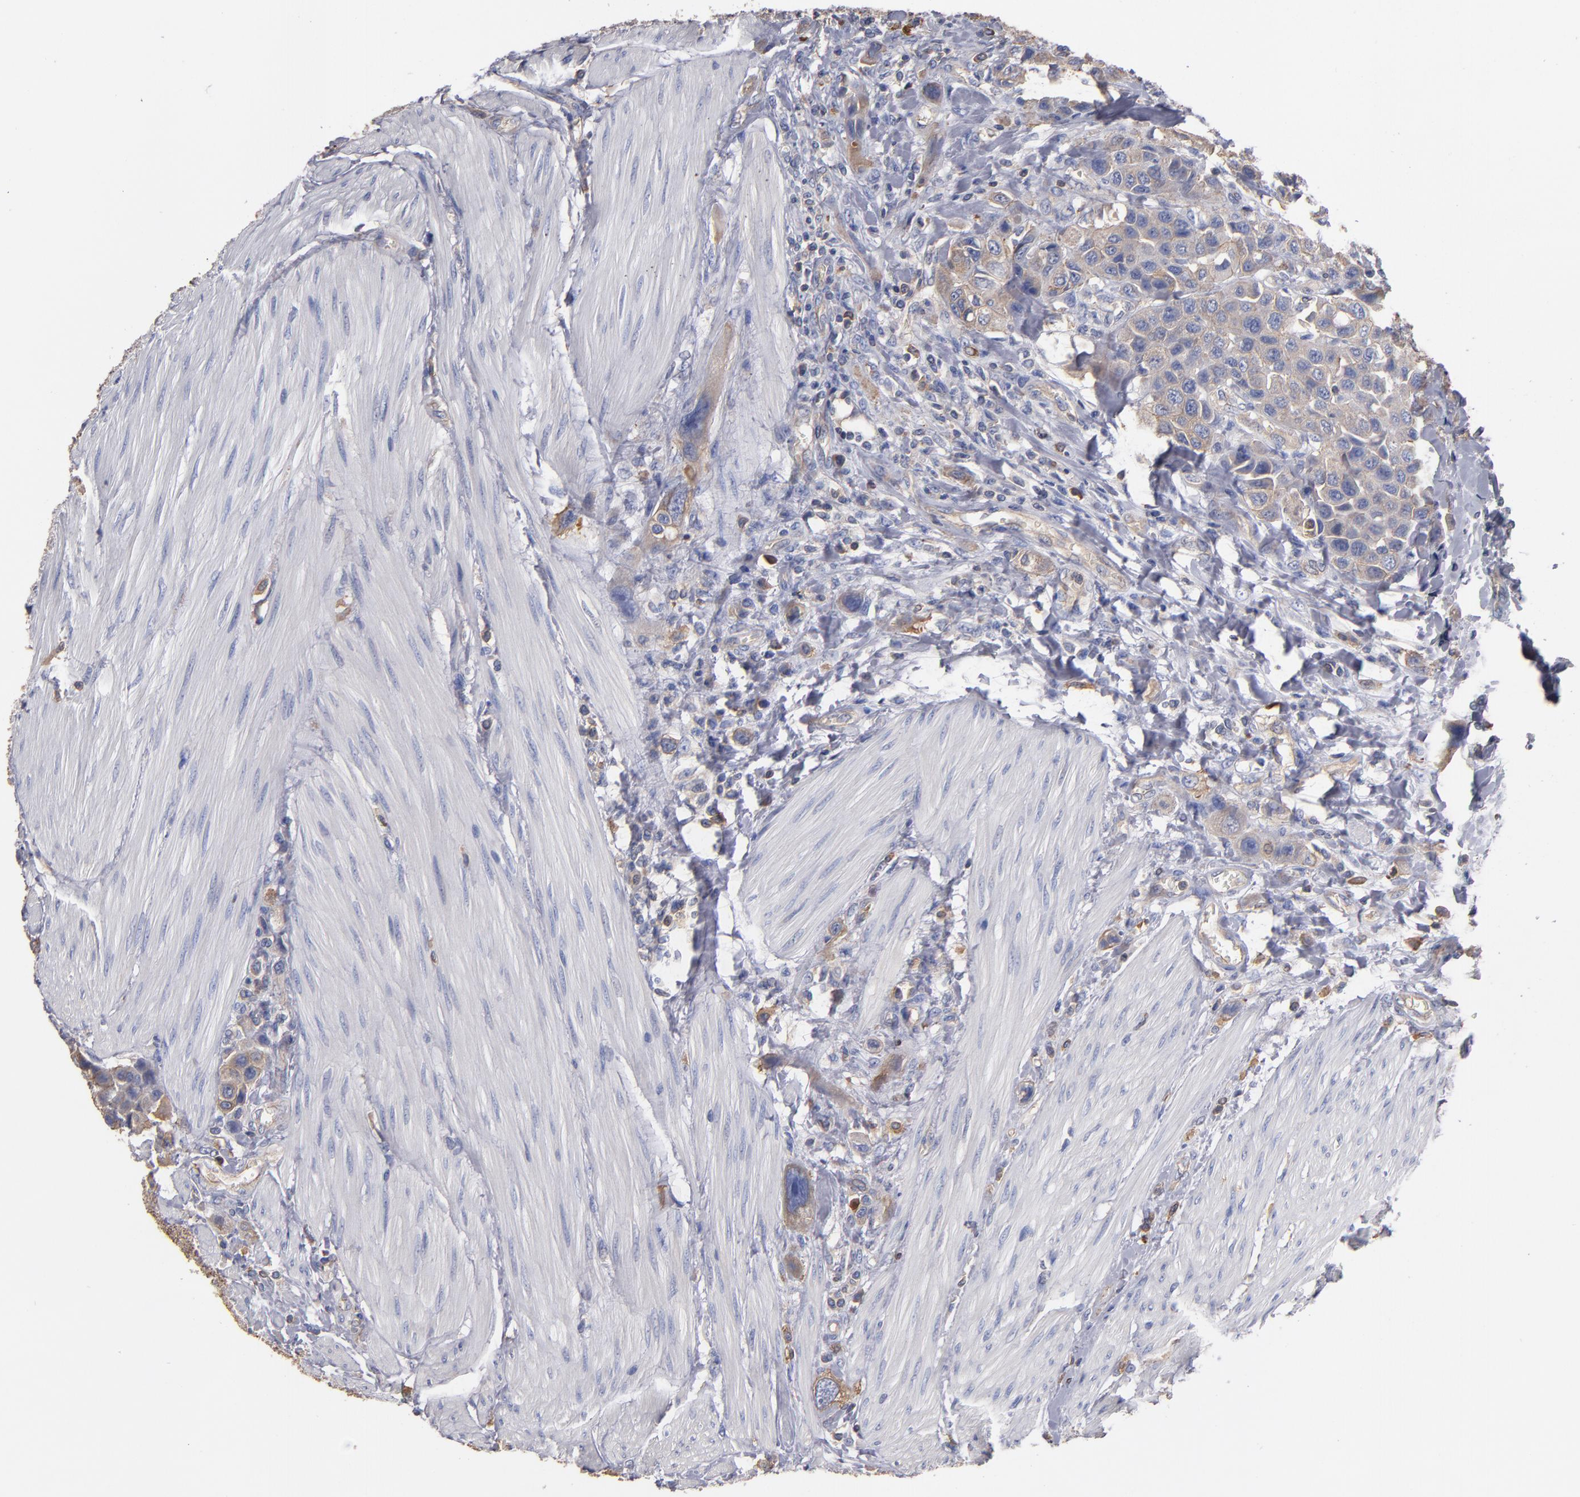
{"staining": {"intensity": "weak", "quantity": ">75%", "location": "cytoplasmic/membranous"}, "tissue": "urothelial cancer", "cell_type": "Tumor cells", "image_type": "cancer", "snomed": [{"axis": "morphology", "description": "Urothelial carcinoma, High grade"}, {"axis": "topography", "description": "Urinary bladder"}], "caption": "Immunohistochemical staining of human high-grade urothelial carcinoma displays low levels of weak cytoplasmic/membranous protein positivity in approximately >75% of tumor cells.", "gene": "ESYT2", "patient": {"sex": "male", "age": 50}}